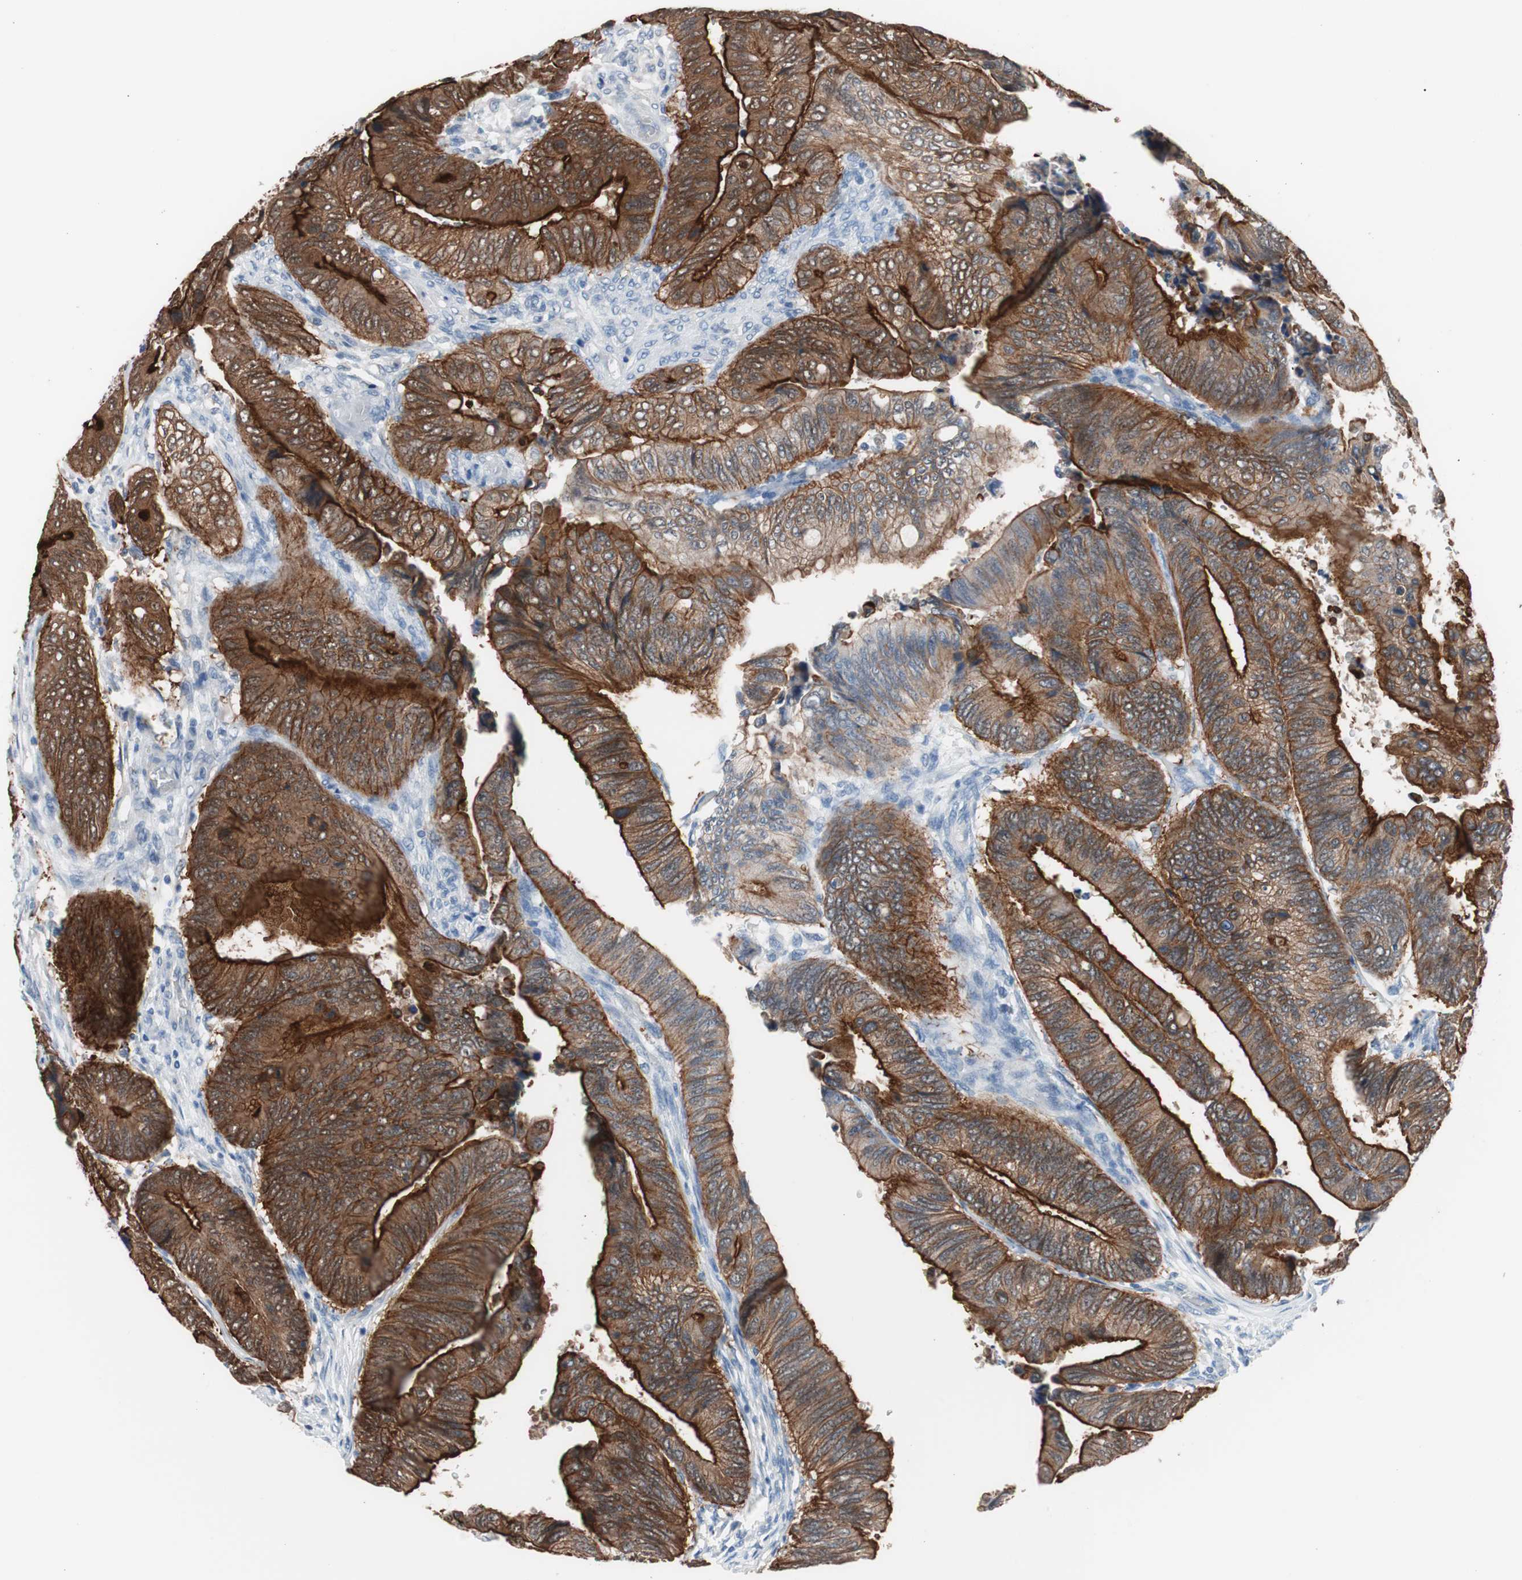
{"staining": {"intensity": "strong", "quantity": ">75%", "location": "cytoplasmic/membranous"}, "tissue": "colorectal cancer", "cell_type": "Tumor cells", "image_type": "cancer", "snomed": [{"axis": "morphology", "description": "Normal tissue, NOS"}, {"axis": "morphology", "description": "Adenocarcinoma, NOS"}, {"axis": "topography", "description": "Rectum"}, {"axis": "topography", "description": "Peripheral nerve tissue"}], "caption": "Brown immunohistochemical staining in human colorectal adenocarcinoma demonstrates strong cytoplasmic/membranous expression in about >75% of tumor cells.", "gene": "VIL1", "patient": {"sex": "male", "age": 92}}